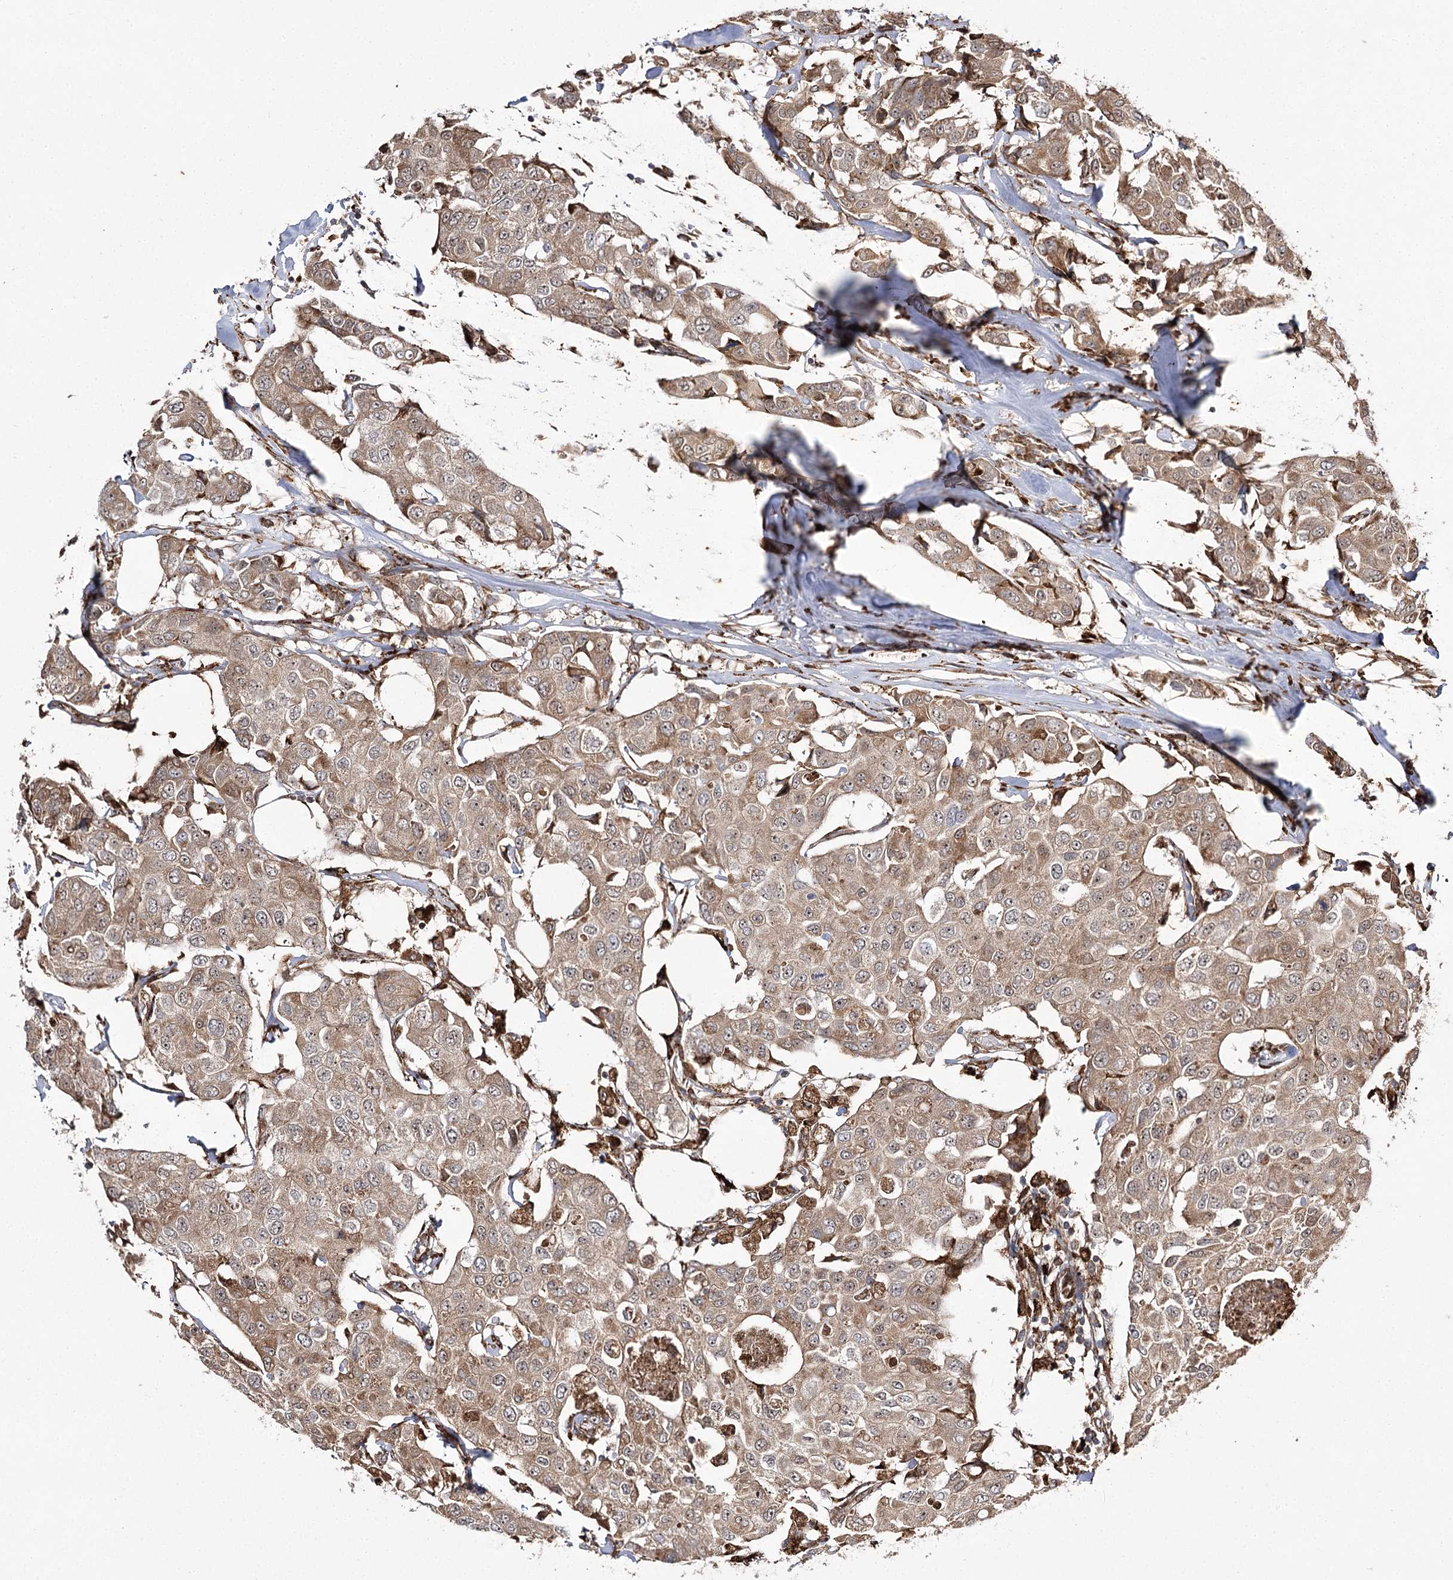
{"staining": {"intensity": "weak", "quantity": ">75%", "location": "cytoplasmic/membranous"}, "tissue": "breast cancer", "cell_type": "Tumor cells", "image_type": "cancer", "snomed": [{"axis": "morphology", "description": "Duct carcinoma"}, {"axis": "topography", "description": "Breast"}], "caption": "Protein staining exhibits weak cytoplasmic/membranous positivity in approximately >75% of tumor cells in infiltrating ductal carcinoma (breast).", "gene": "FANCL", "patient": {"sex": "female", "age": 80}}